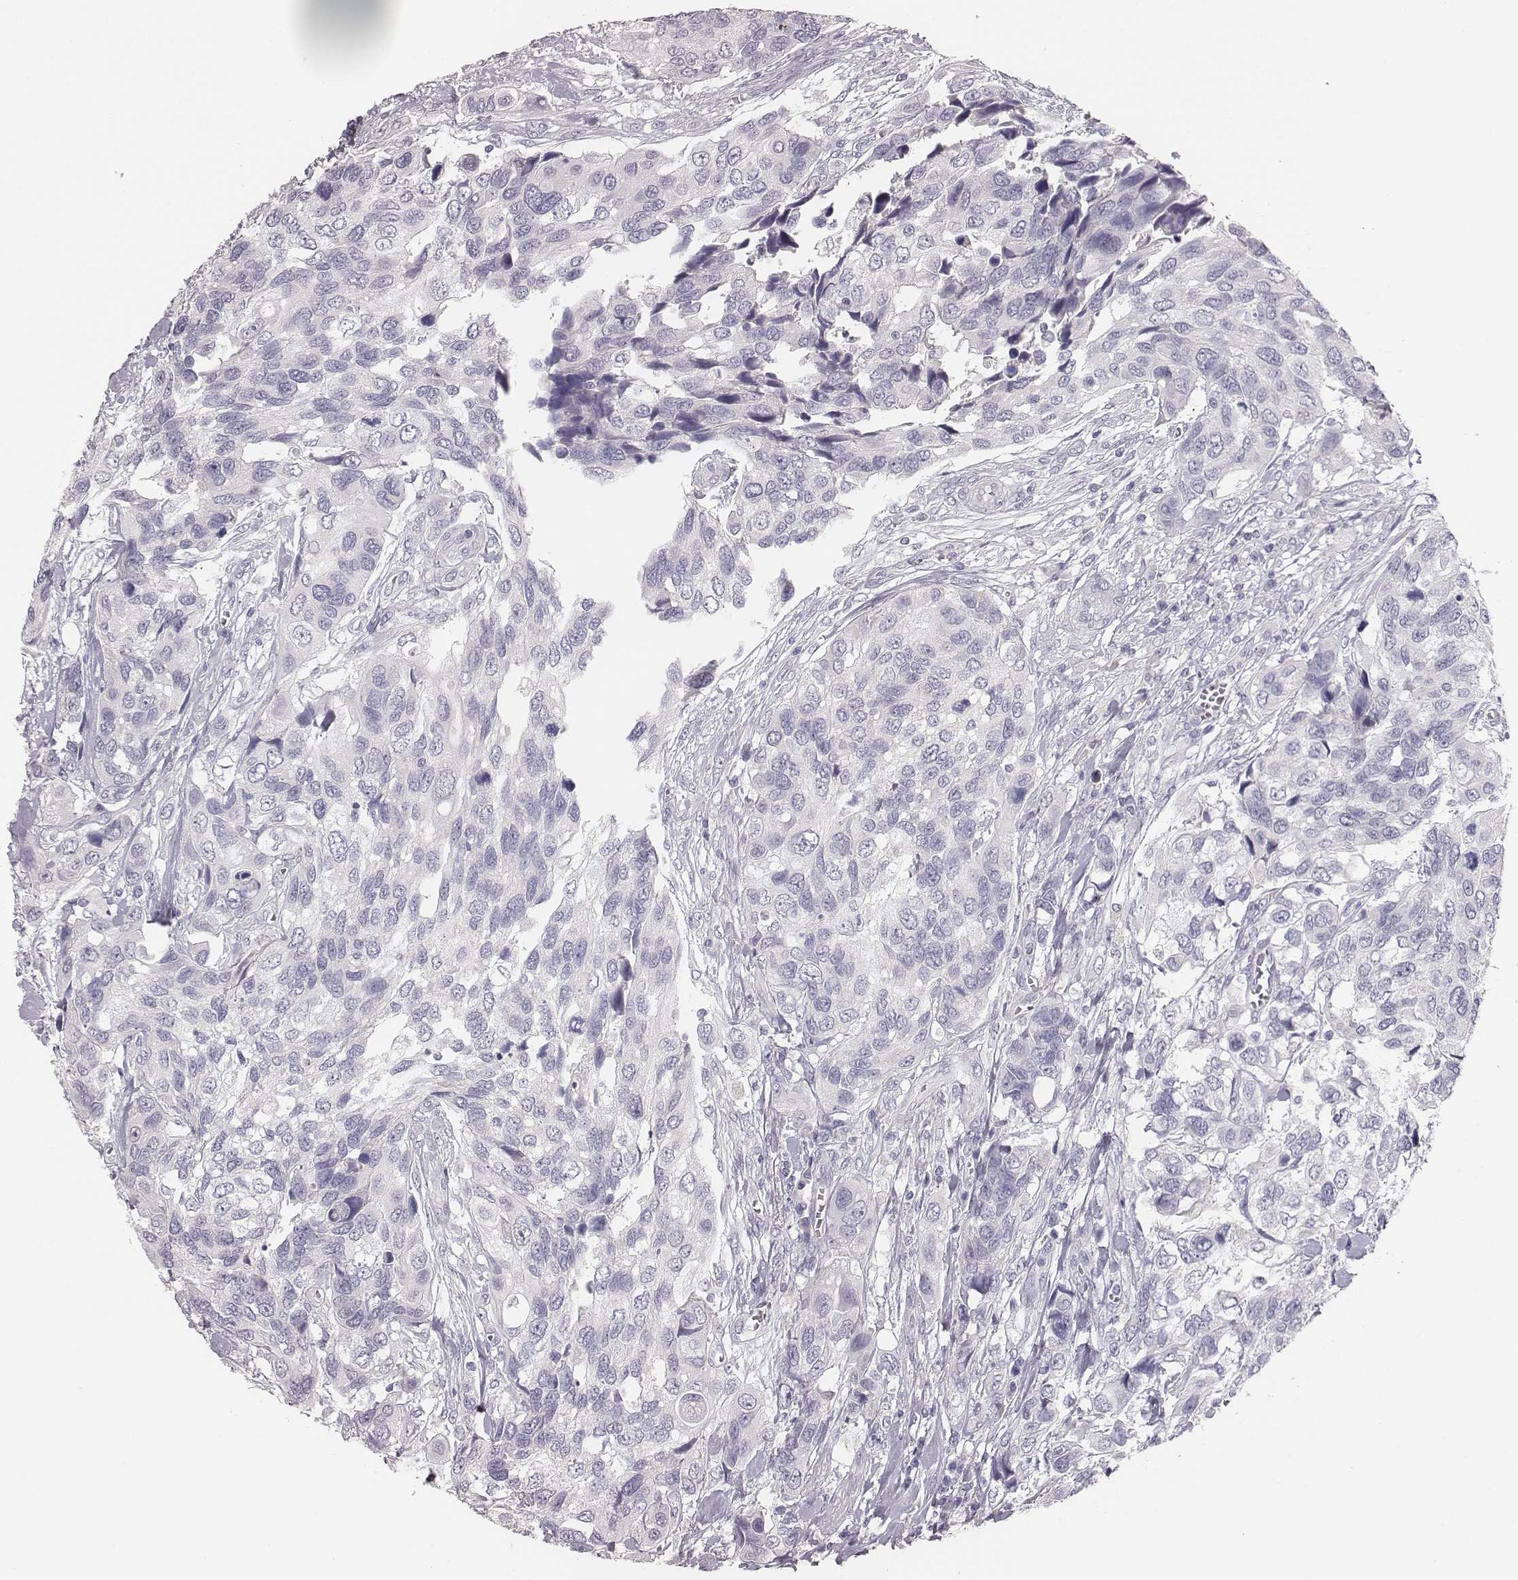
{"staining": {"intensity": "negative", "quantity": "none", "location": "none"}, "tissue": "urothelial cancer", "cell_type": "Tumor cells", "image_type": "cancer", "snomed": [{"axis": "morphology", "description": "Urothelial carcinoma, High grade"}, {"axis": "topography", "description": "Urinary bladder"}], "caption": "Tumor cells are negative for brown protein staining in high-grade urothelial carcinoma.", "gene": "MYH6", "patient": {"sex": "male", "age": 60}}